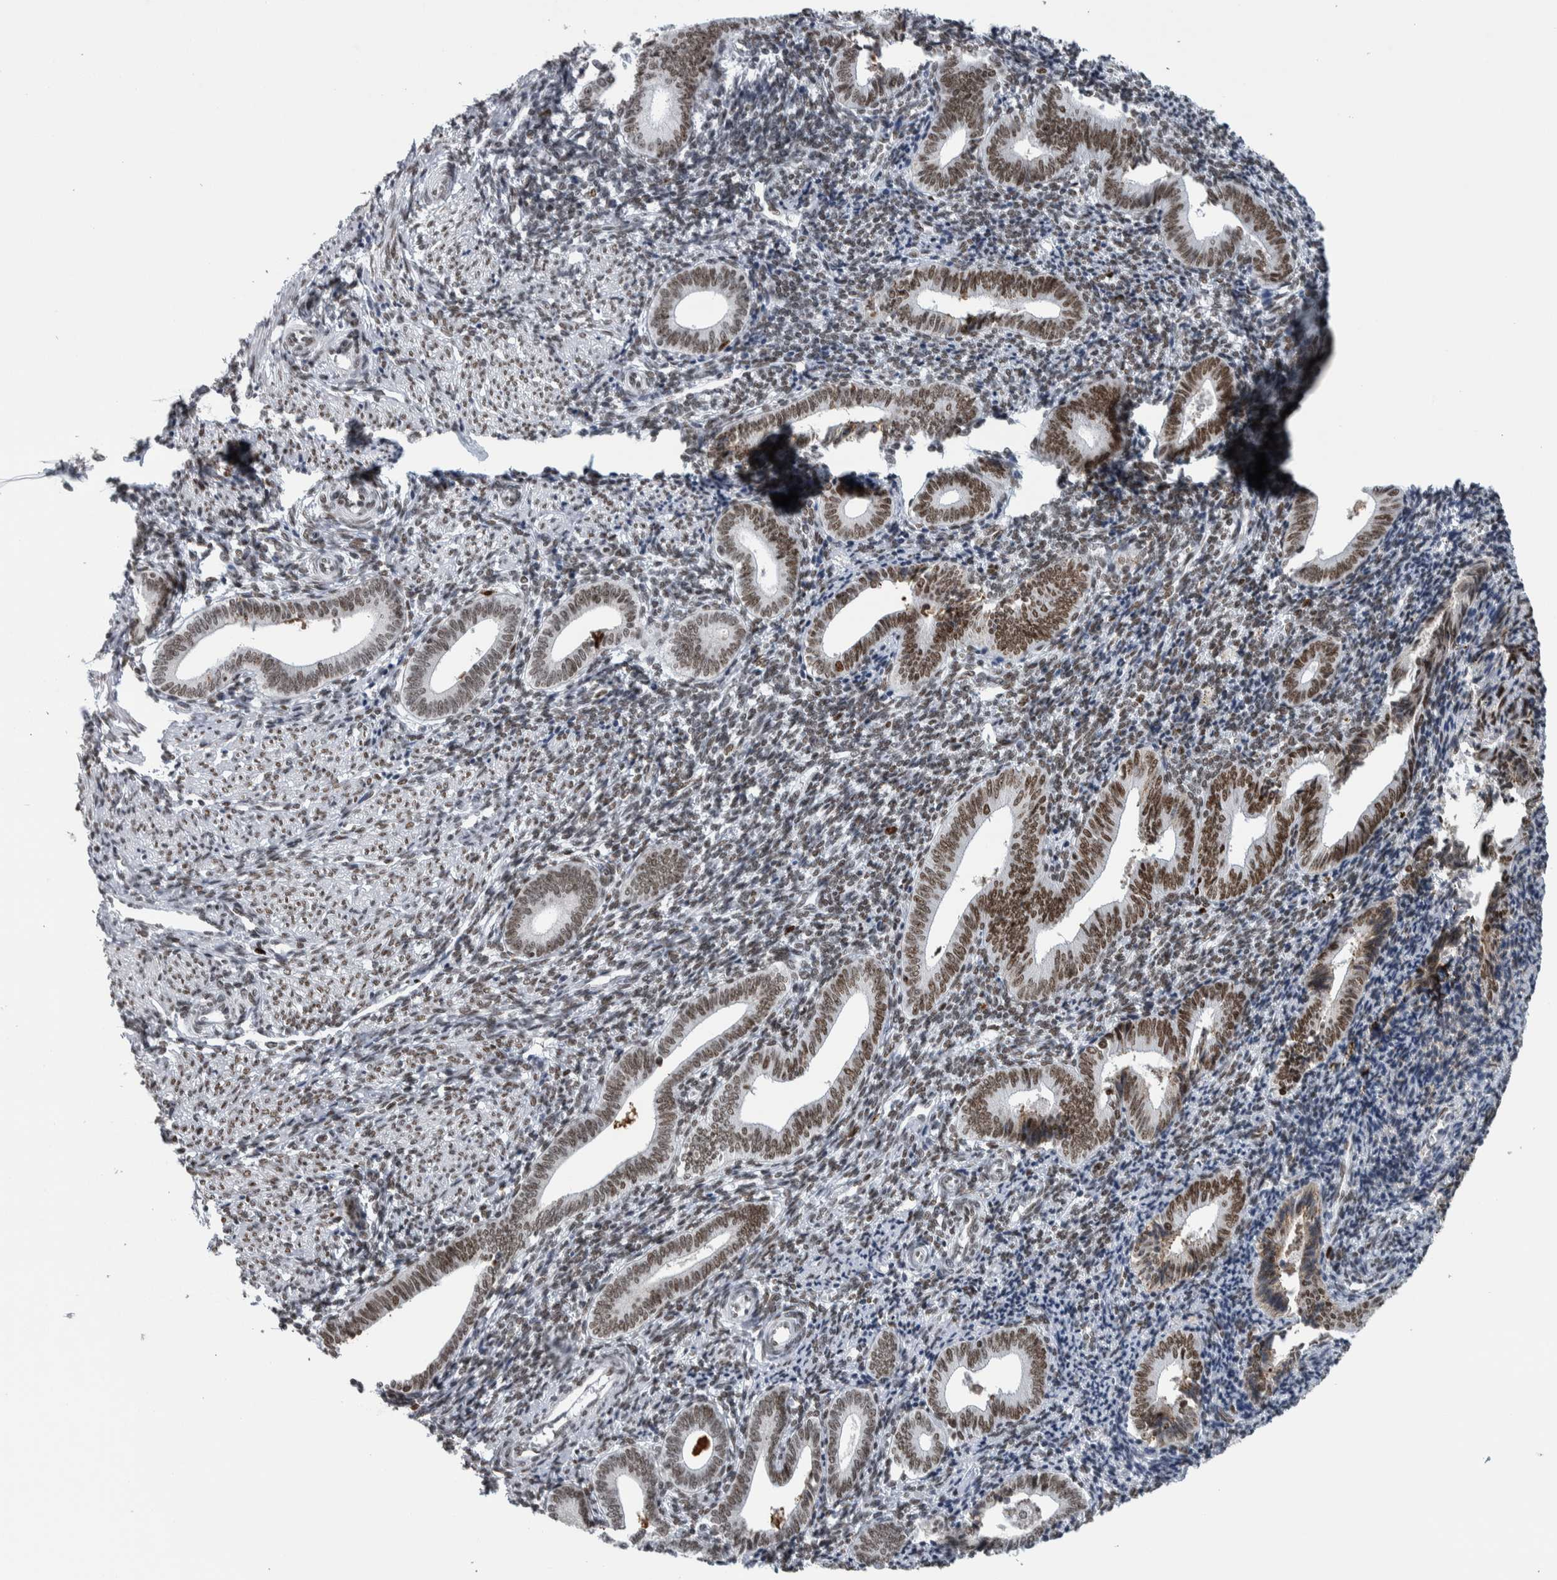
{"staining": {"intensity": "moderate", "quantity": "25%-75%", "location": "nuclear"}, "tissue": "endometrium", "cell_type": "Cells in endometrial stroma", "image_type": "normal", "snomed": [{"axis": "morphology", "description": "Normal tissue, NOS"}, {"axis": "topography", "description": "Uterus"}, {"axis": "topography", "description": "Endometrium"}], "caption": "An immunohistochemistry histopathology image of benign tissue is shown. Protein staining in brown highlights moderate nuclear positivity in endometrium within cells in endometrial stroma. (DAB (3,3'-diaminobenzidine) IHC with brightfield microscopy, high magnification).", "gene": "TOP2B", "patient": {"sex": "female", "age": 33}}